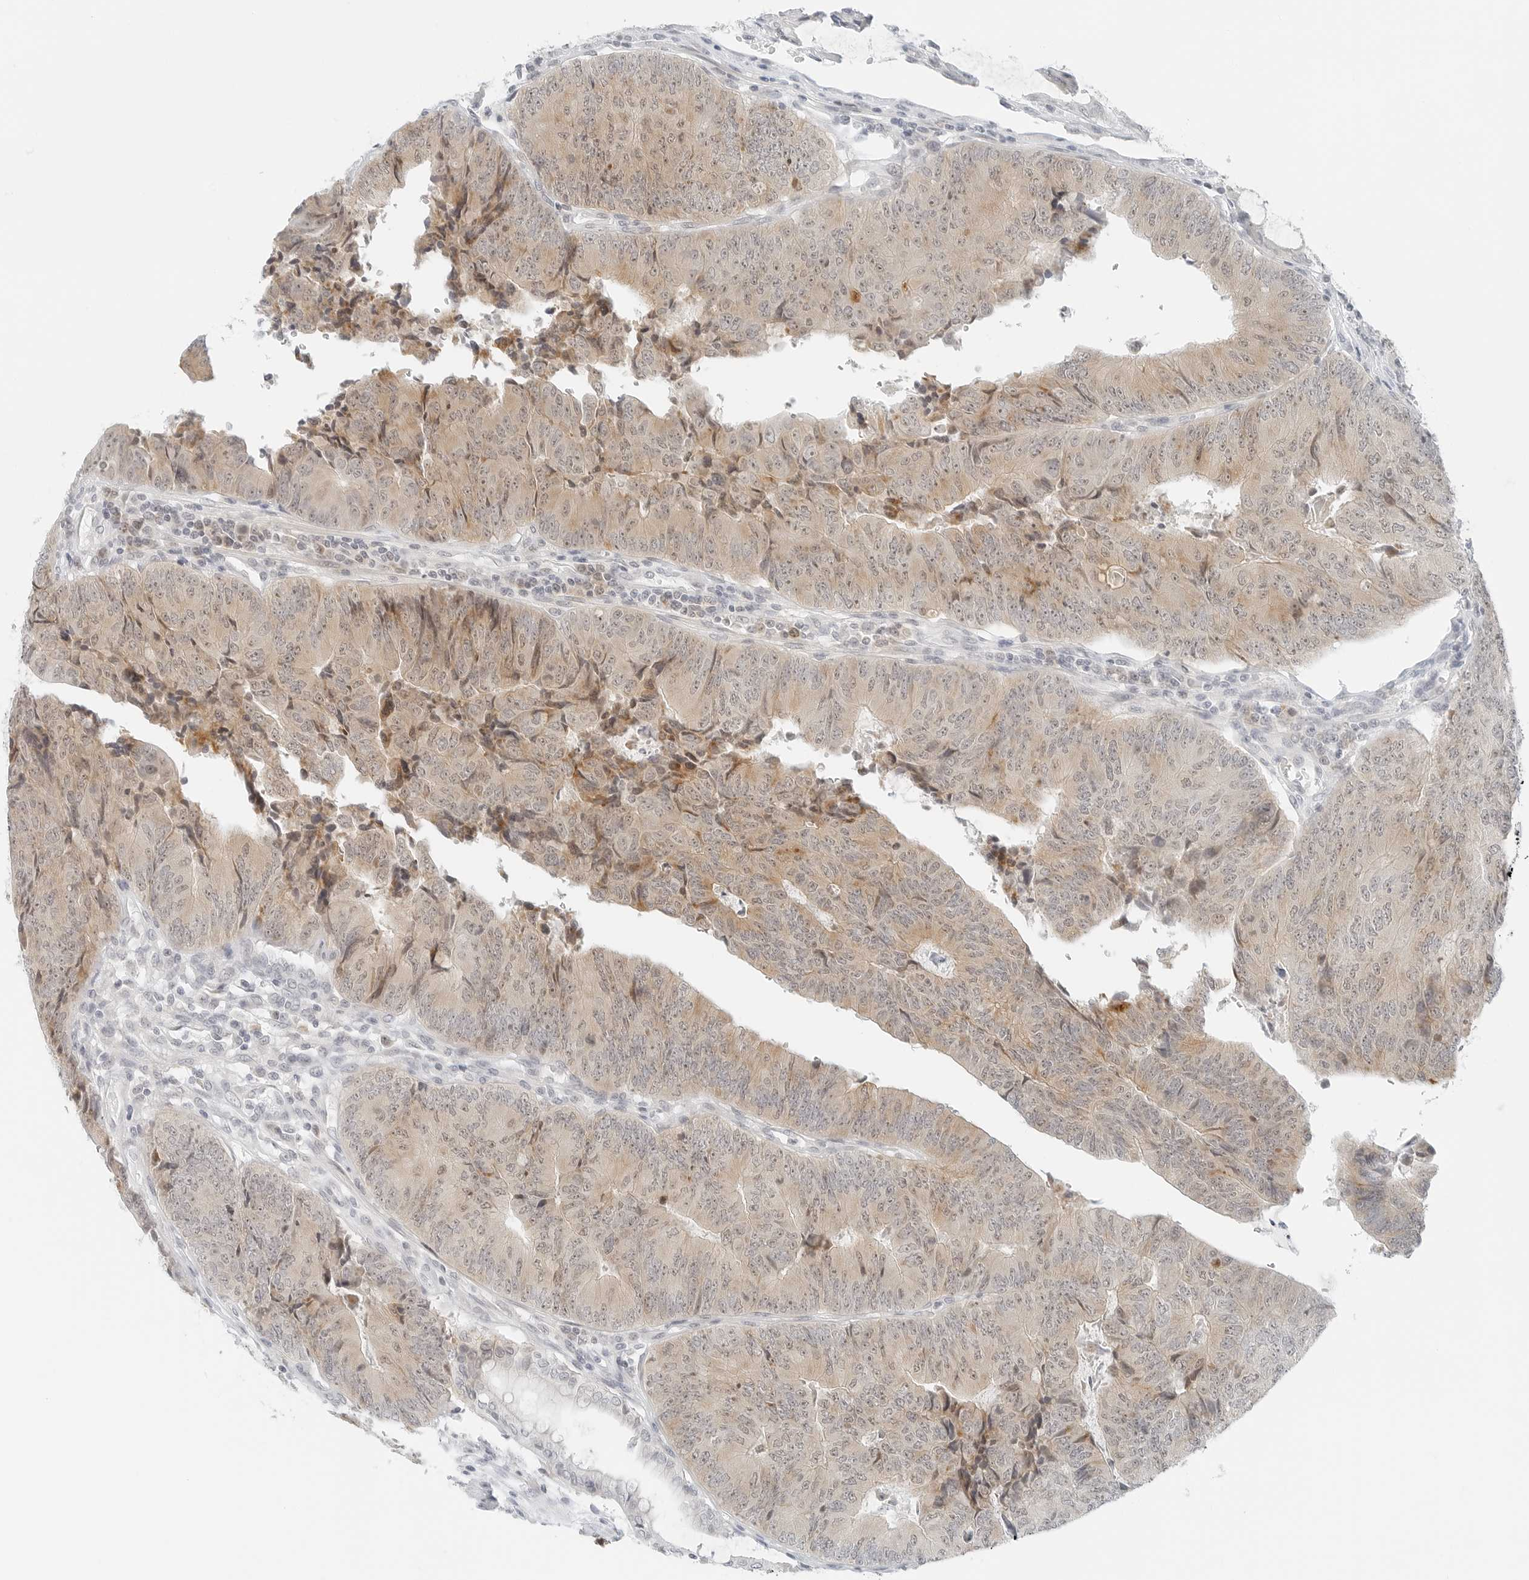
{"staining": {"intensity": "weak", "quantity": ">75%", "location": "cytoplasmic/membranous,nuclear"}, "tissue": "colorectal cancer", "cell_type": "Tumor cells", "image_type": "cancer", "snomed": [{"axis": "morphology", "description": "Adenocarcinoma, NOS"}, {"axis": "topography", "description": "Colon"}], "caption": "Colorectal adenocarcinoma stained with a protein marker demonstrates weak staining in tumor cells.", "gene": "CCSAP", "patient": {"sex": "female", "age": 67}}